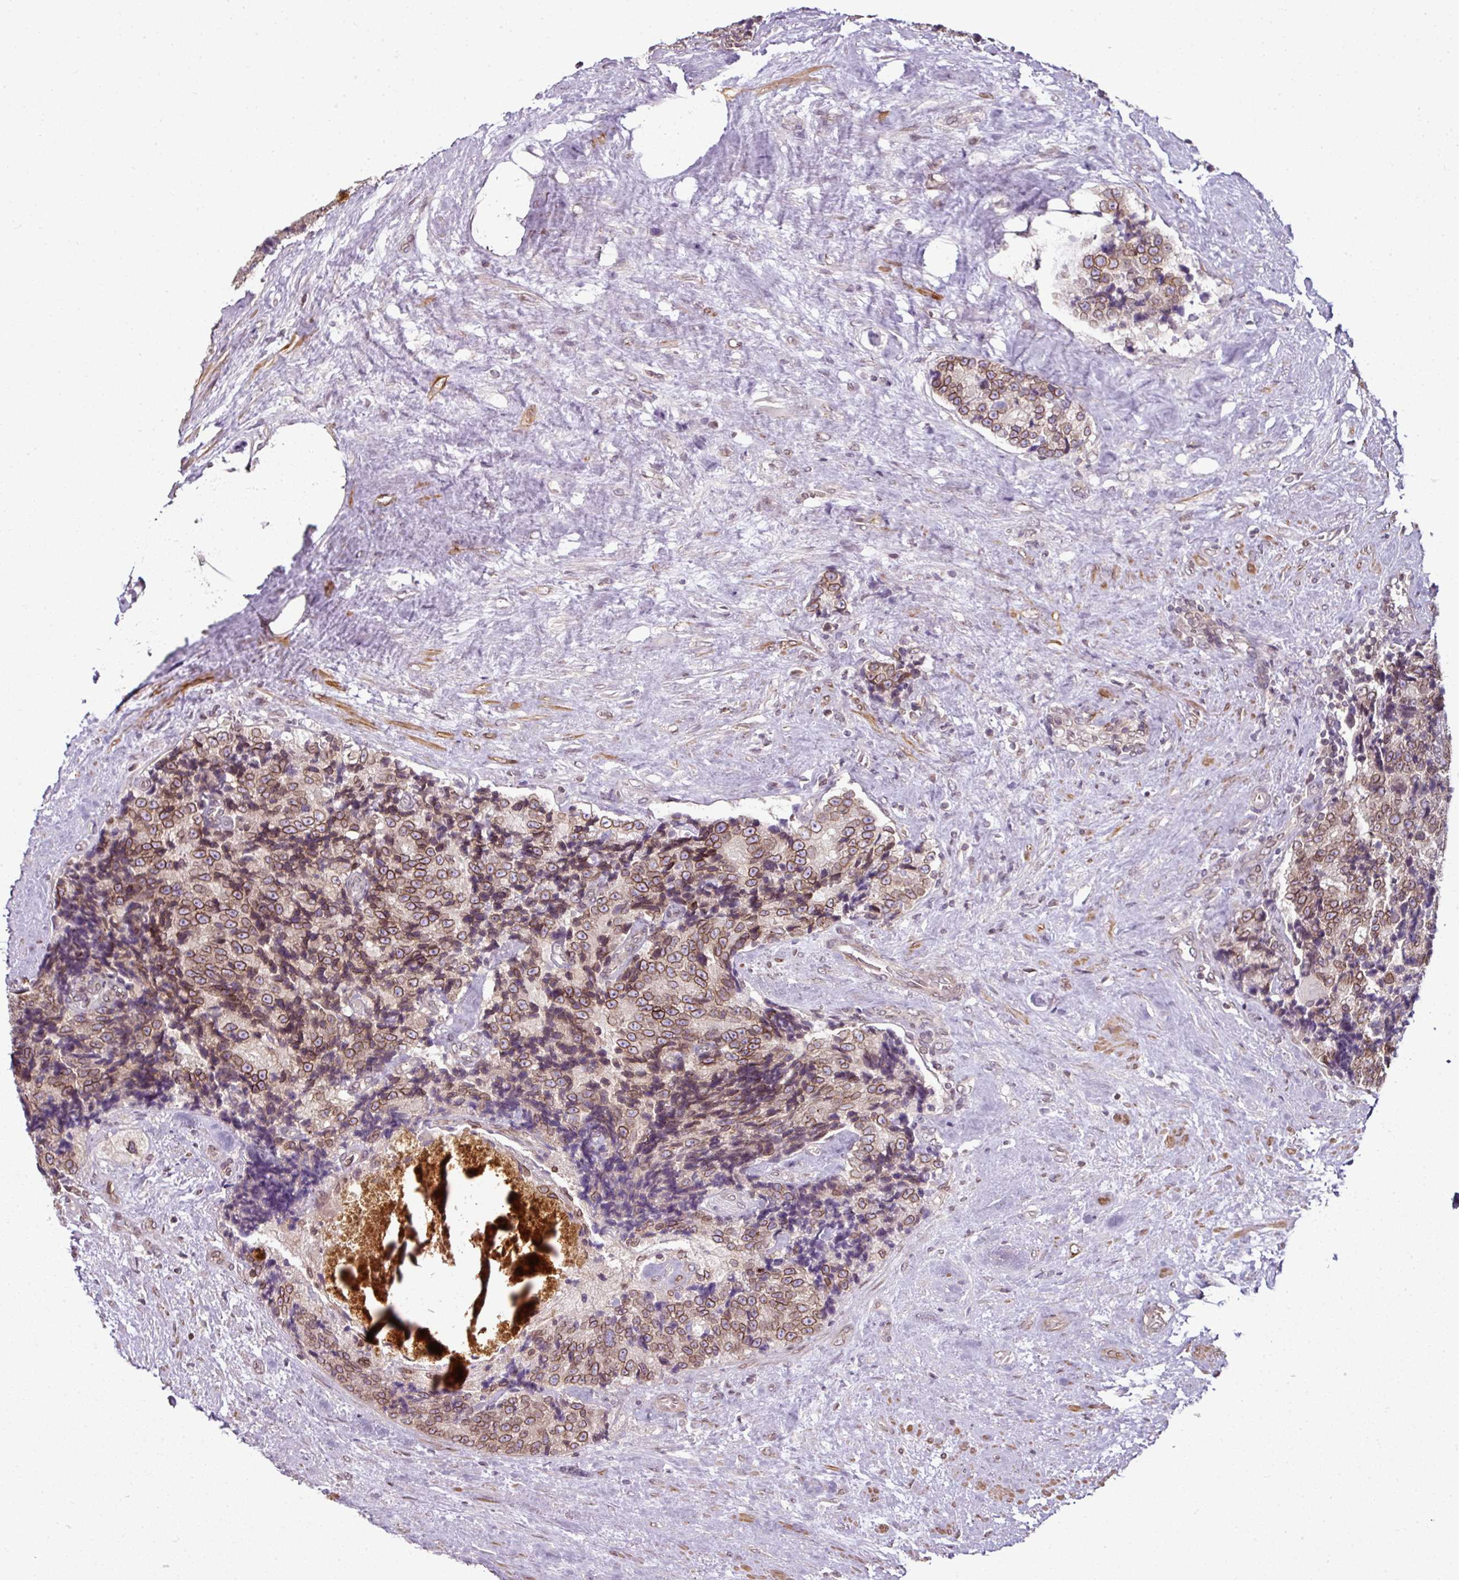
{"staining": {"intensity": "moderate", "quantity": ">75%", "location": "cytoplasmic/membranous,nuclear"}, "tissue": "prostate cancer", "cell_type": "Tumor cells", "image_type": "cancer", "snomed": [{"axis": "morphology", "description": "Adenocarcinoma, High grade"}, {"axis": "topography", "description": "Prostate"}], "caption": "Prostate cancer (adenocarcinoma (high-grade)) stained with IHC reveals moderate cytoplasmic/membranous and nuclear positivity in approximately >75% of tumor cells. (DAB (3,3'-diaminobenzidine) IHC, brown staining for protein, blue staining for nuclei).", "gene": "RANGAP1", "patient": {"sex": "male", "age": 70}}